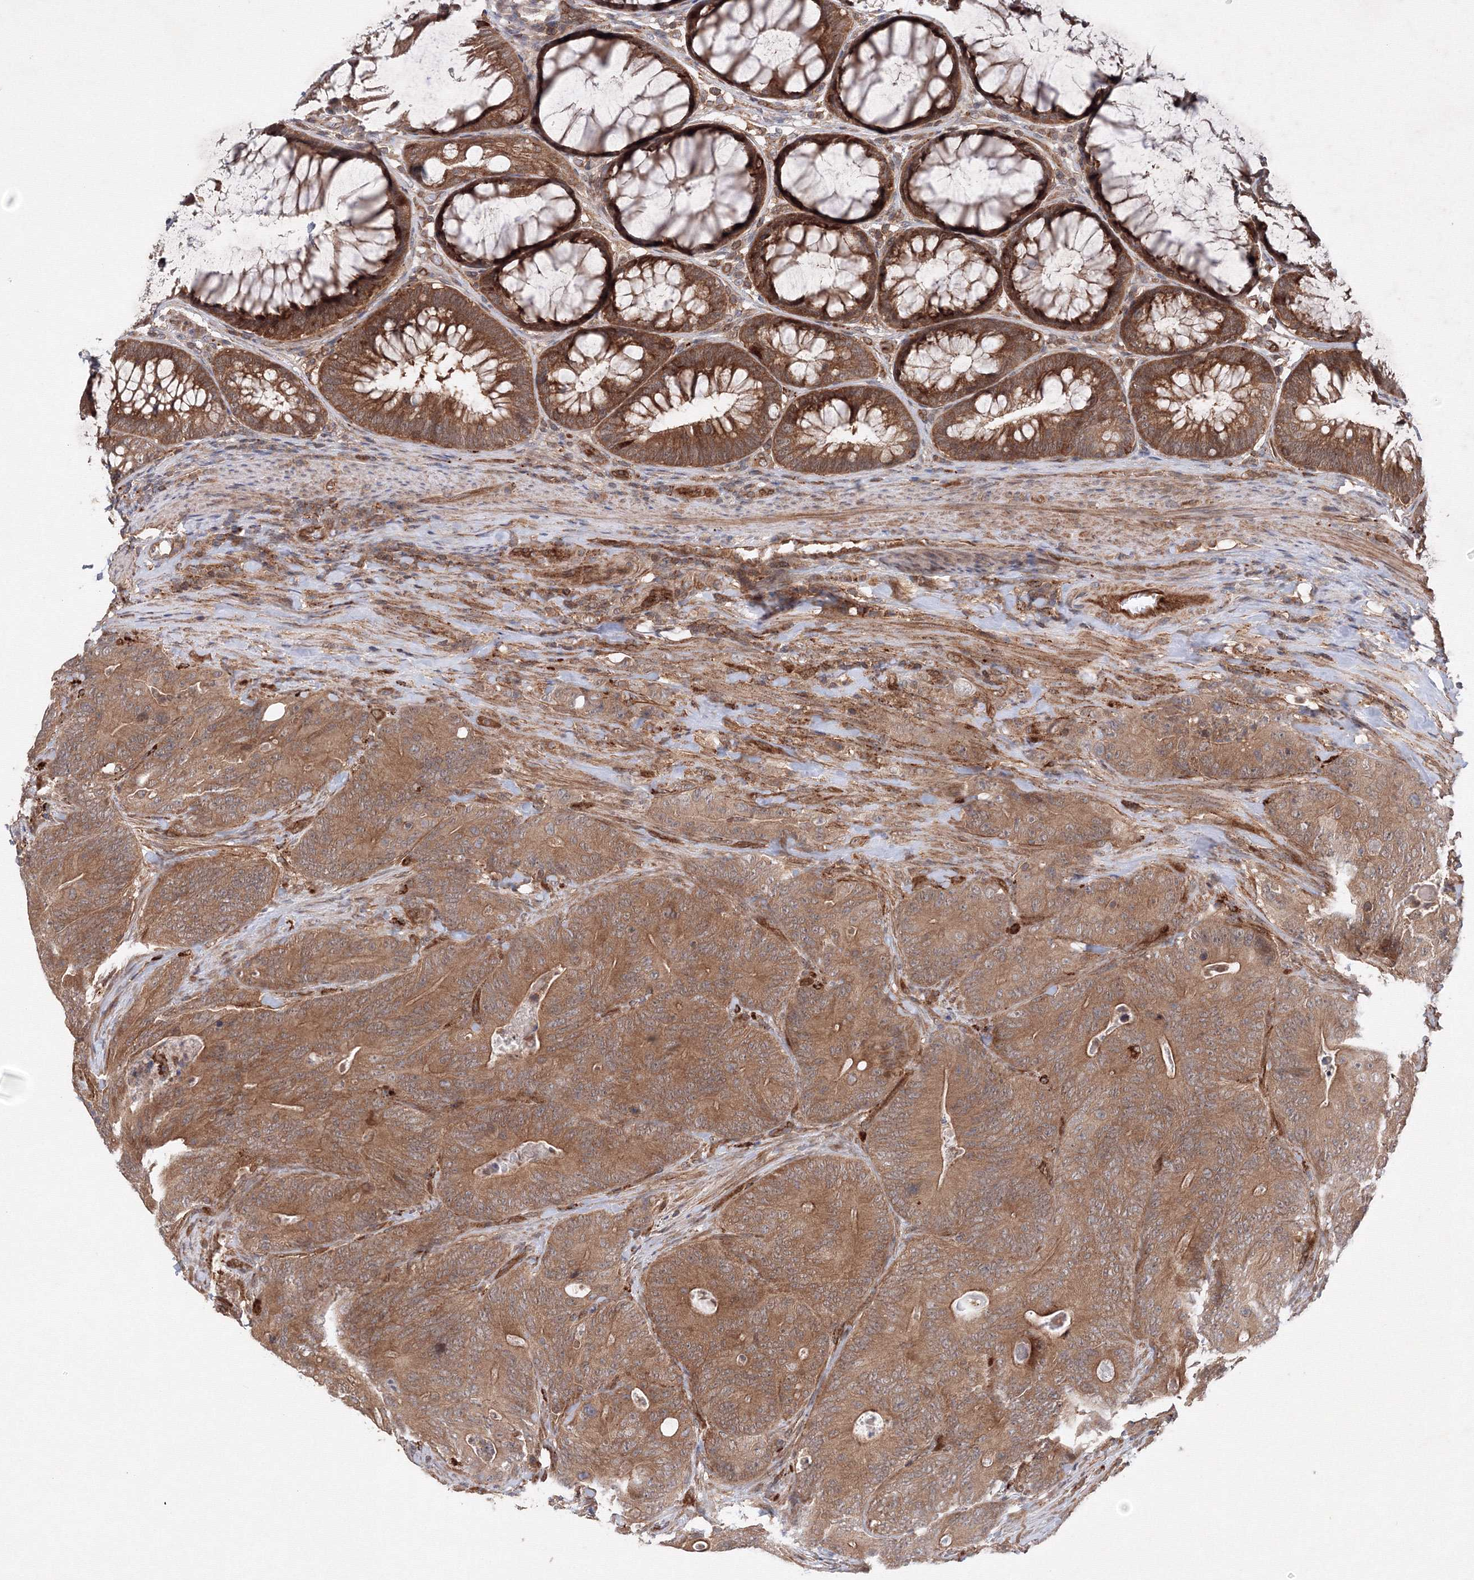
{"staining": {"intensity": "moderate", "quantity": ">75%", "location": "cytoplasmic/membranous"}, "tissue": "colorectal cancer", "cell_type": "Tumor cells", "image_type": "cancer", "snomed": [{"axis": "morphology", "description": "Normal tissue, NOS"}, {"axis": "topography", "description": "Colon"}], "caption": "Immunohistochemical staining of human colorectal cancer exhibits moderate cytoplasmic/membranous protein staining in about >75% of tumor cells. The protein of interest is stained brown, and the nuclei are stained in blue (DAB (3,3'-diaminobenzidine) IHC with brightfield microscopy, high magnification).", "gene": "DCTD", "patient": {"sex": "female", "age": 82}}